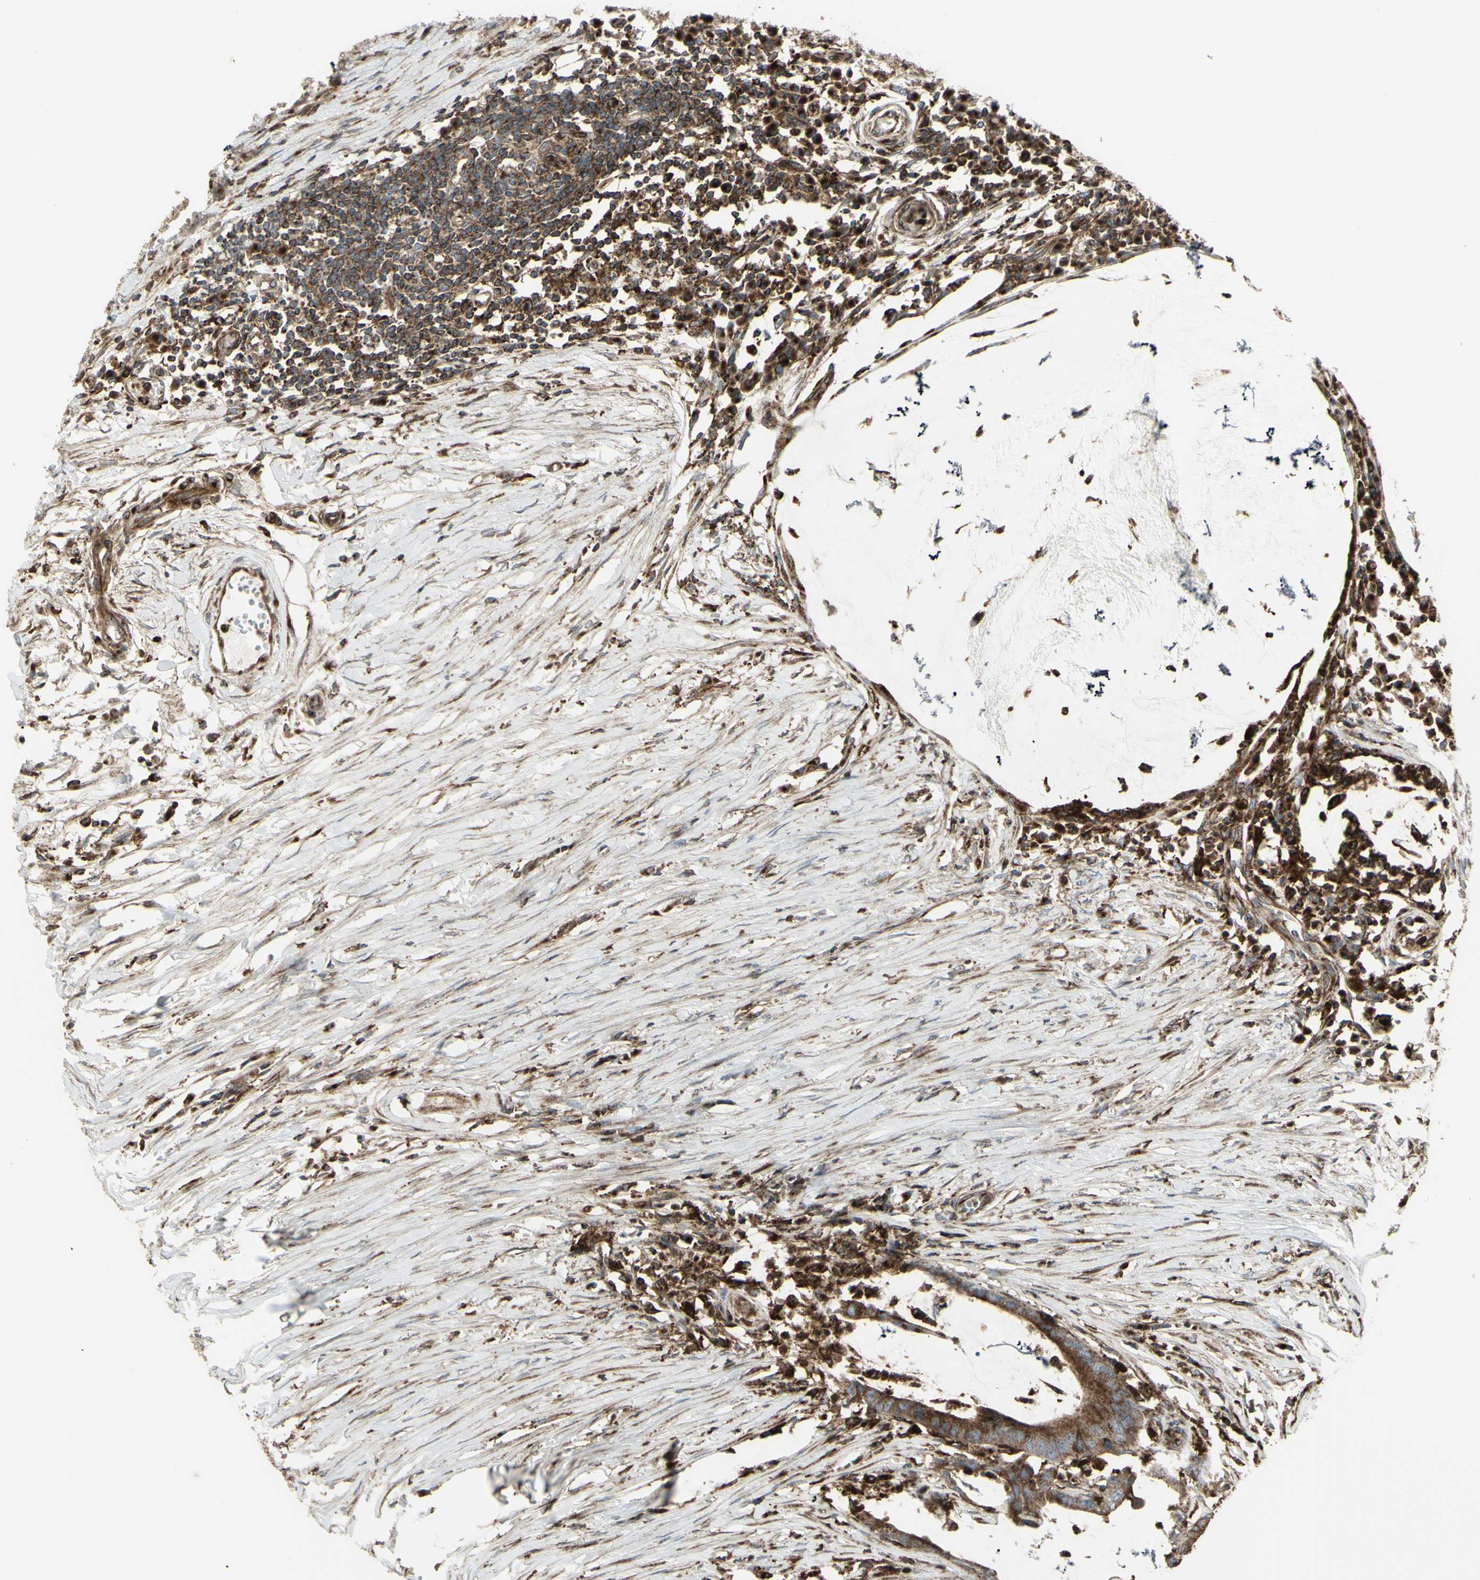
{"staining": {"intensity": "strong", "quantity": ">75%", "location": "cytoplasmic/membranous"}, "tissue": "colorectal cancer", "cell_type": "Tumor cells", "image_type": "cancer", "snomed": [{"axis": "morphology", "description": "Adenocarcinoma, NOS"}, {"axis": "topography", "description": "Rectum"}], "caption": "Protein positivity by immunohistochemistry (IHC) displays strong cytoplasmic/membranous staining in about >75% of tumor cells in colorectal cancer (adenocarcinoma).", "gene": "NAPA", "patient": {"sex": "female", "age": 66}}